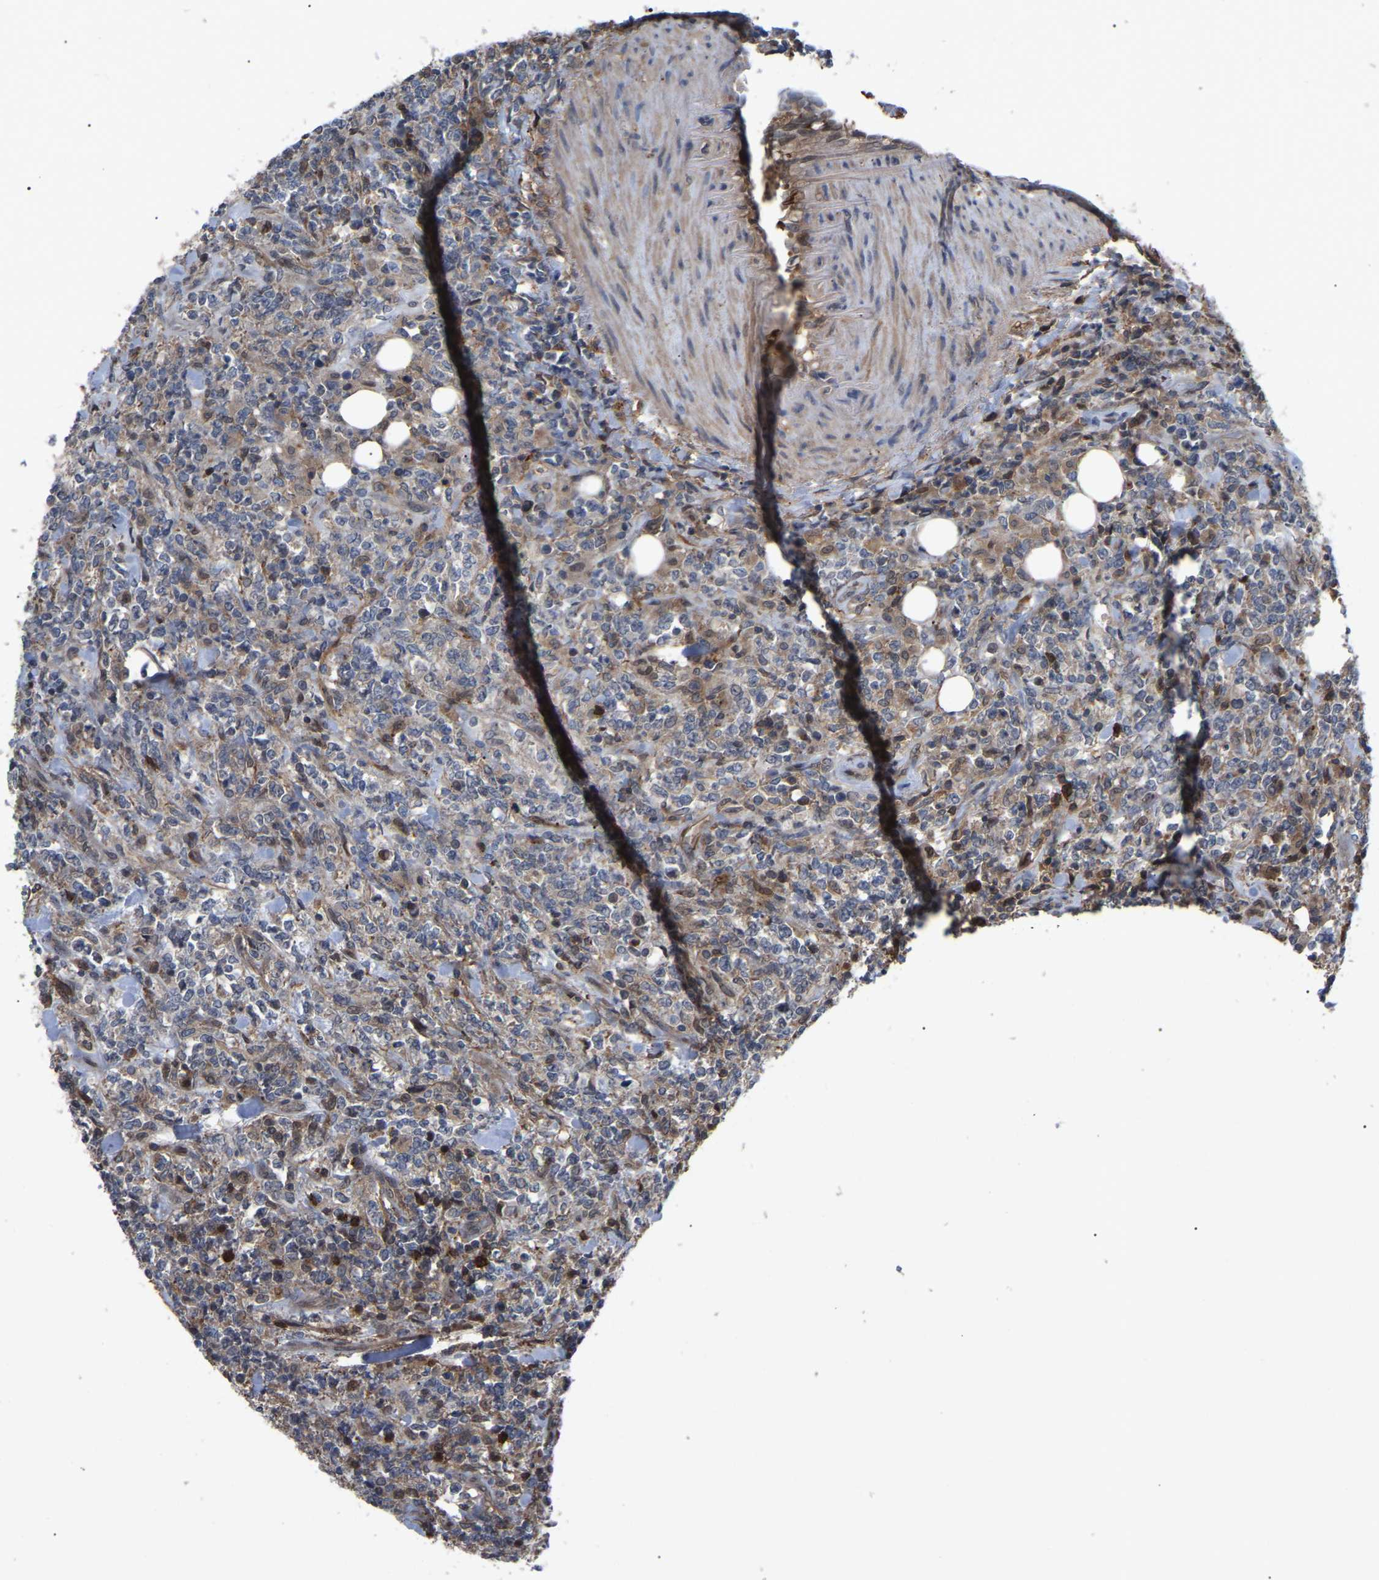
{"staining": {"intensity": "weak", "quantity": ">75%", "location": "cytoplasmic/membranous"}, "tissue": "lymphoma", "cell_type": "Tumor cells", "image_type": "cancer", "snomed": [{"axis": "morphology", "description": "Malignant lymphoma, non-Hodgkin's type, High grade"}, {"axis": "topography", "description": "Soft tissue"}], "caption": "A brown stain shows weak cytoplasmic/membranous positivity of a protein in lymphoma tumor cells.", "gene": "CIT", "patient": {"sex": "male", "age": 18}}